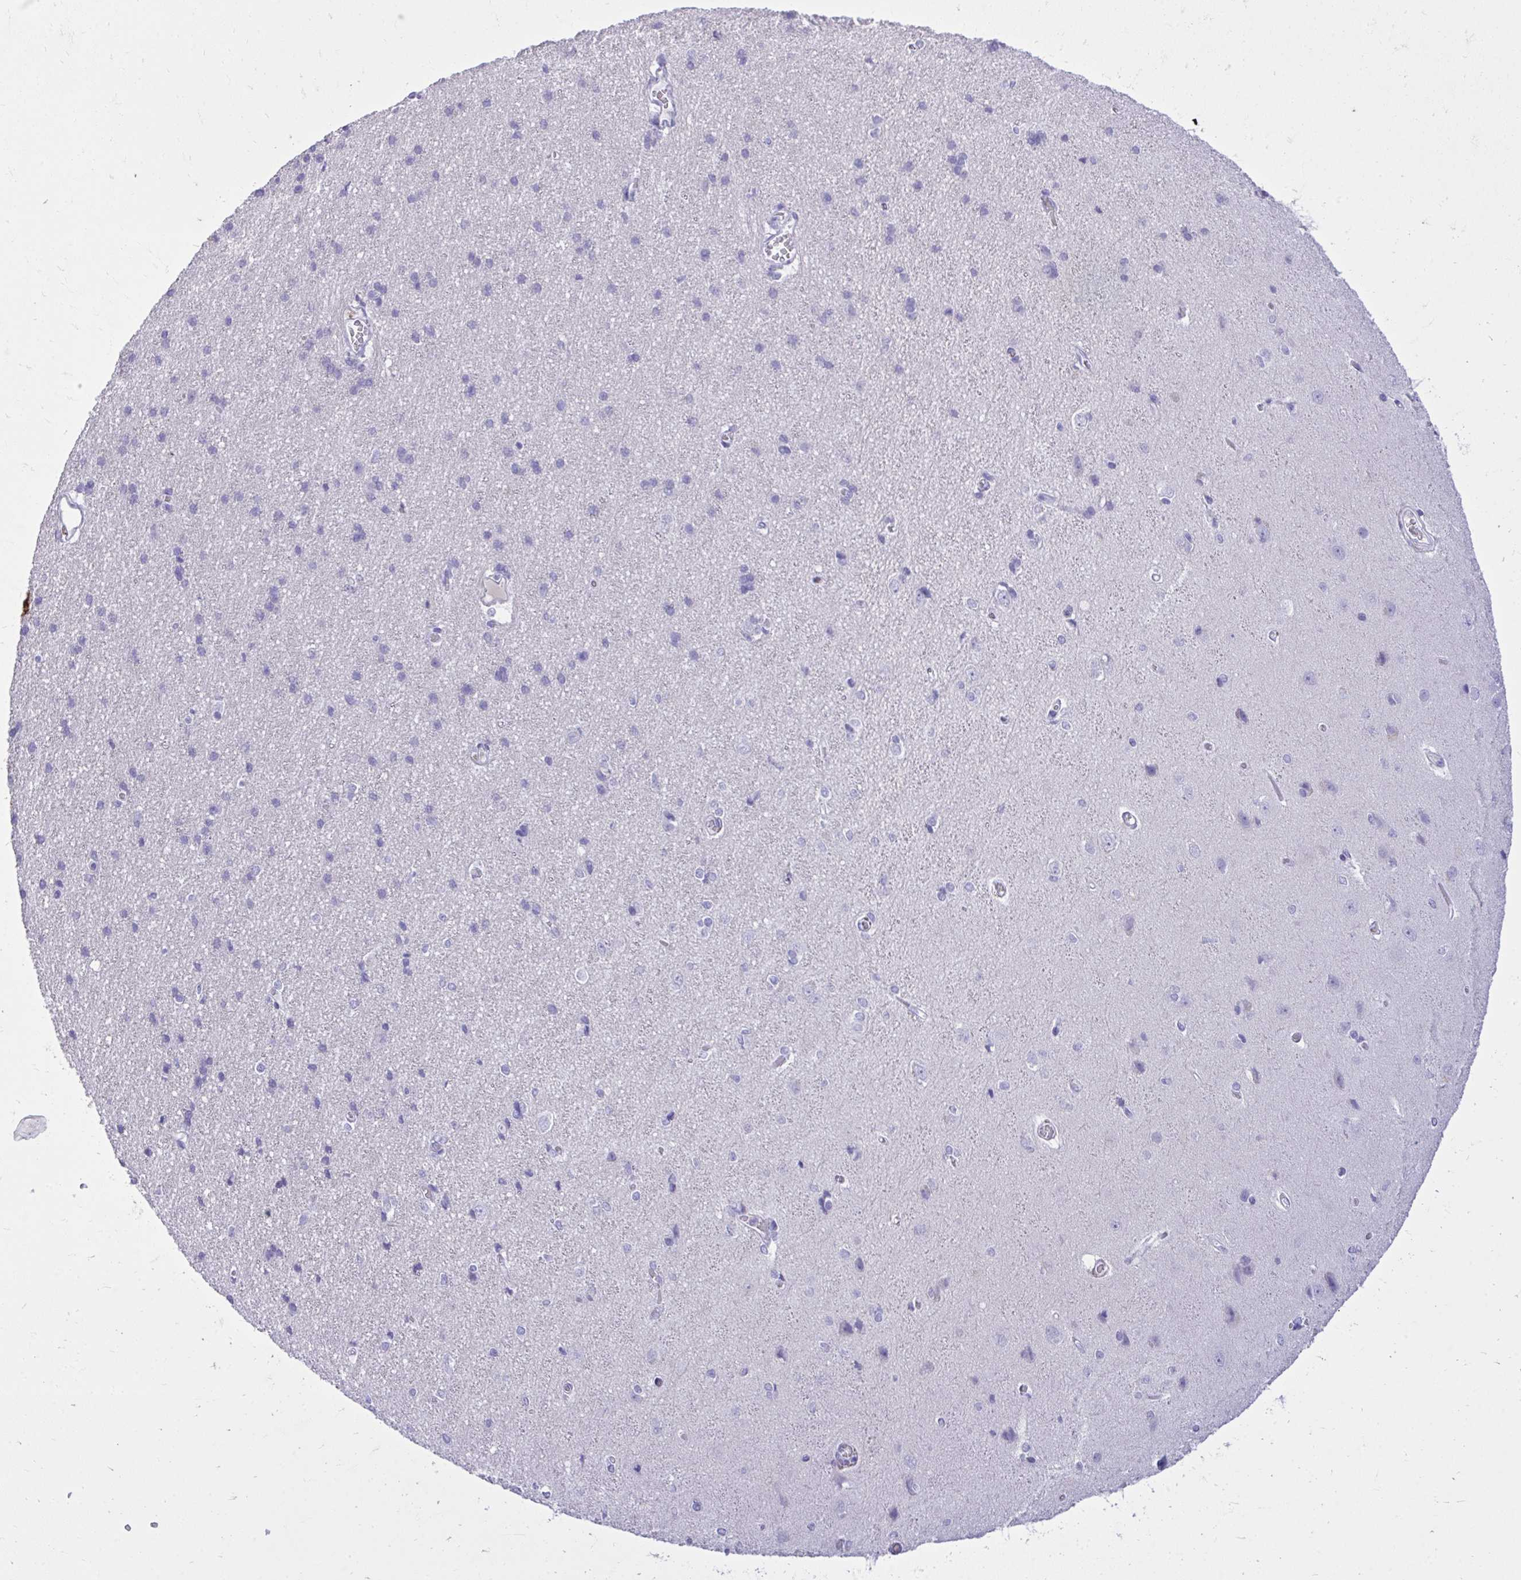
{"staining": {"intensity": "negative", "quantity": "none", "location": "none"}, "tissue": "cerebral cortex", "cell_type": "Endothelial cells", "image_type": "normal", "snomed": [{"axis": "morphology", "description": "Normal tissue, NOS"}, {"axis": "topography", "description": "Cerebral cortex"}], "caption": "This is an immunohistochemistry micrograph of benign cerebral cortex. There is no positivity in endothelial cells.", "gene": "ANKDD1B", "patient": {"sex": "male", "age": 37}}